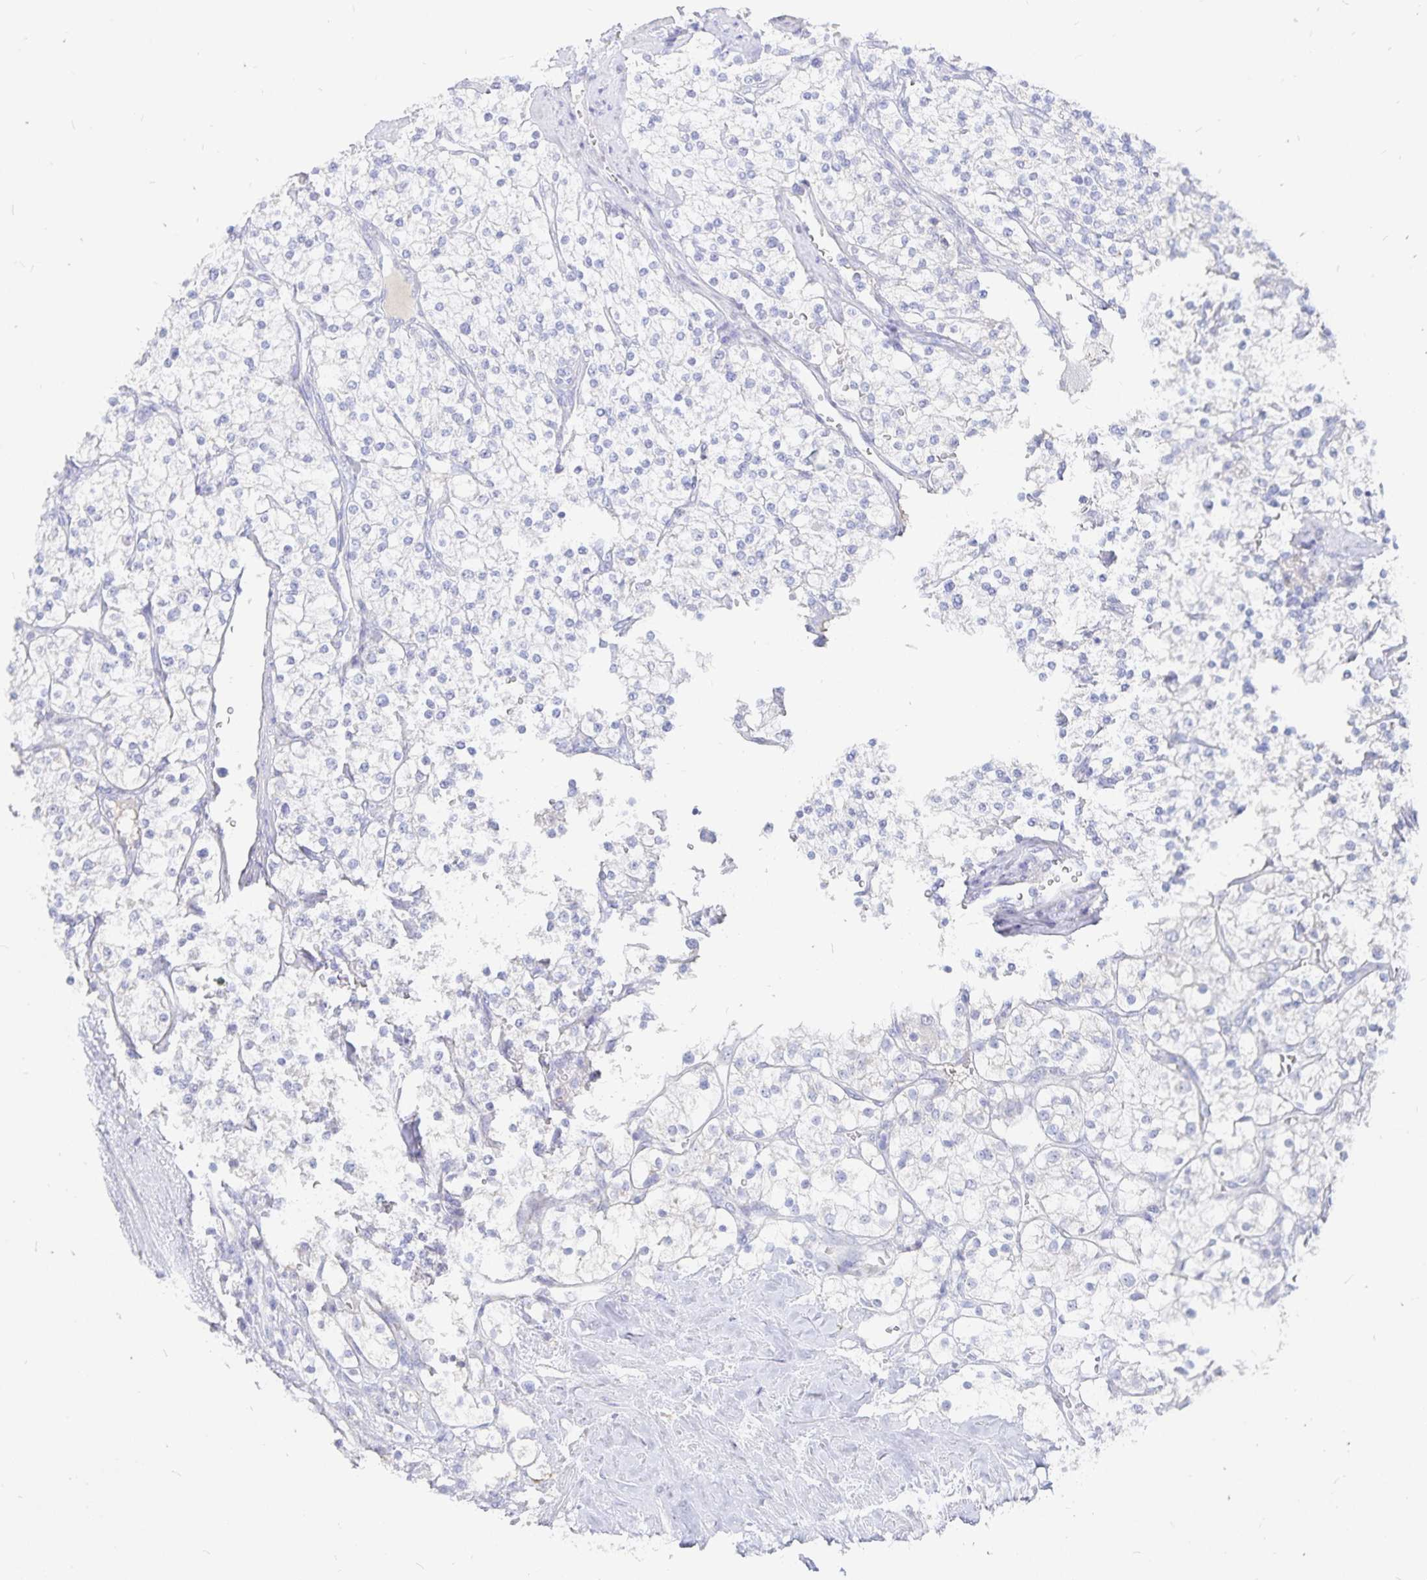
{"staining": {"intensity": "negative", "quantity": "none", "location": "none"}, "tissue": "renal cancer", "cell_type": "Tumor cells", "image_type": "cancer", "snomed": [{"axis": "morphology", "description": "Adenocarcinoma, NOS"}, {"axis": "topography", "description": "Kidney"}], "caption": "Adenocarcinoma (renal) was stained to show a protein in brown. There is no significant positivity in tumor cells.", "gene": "PKHD1", "patient": {"sex": "male", "age": 80}}